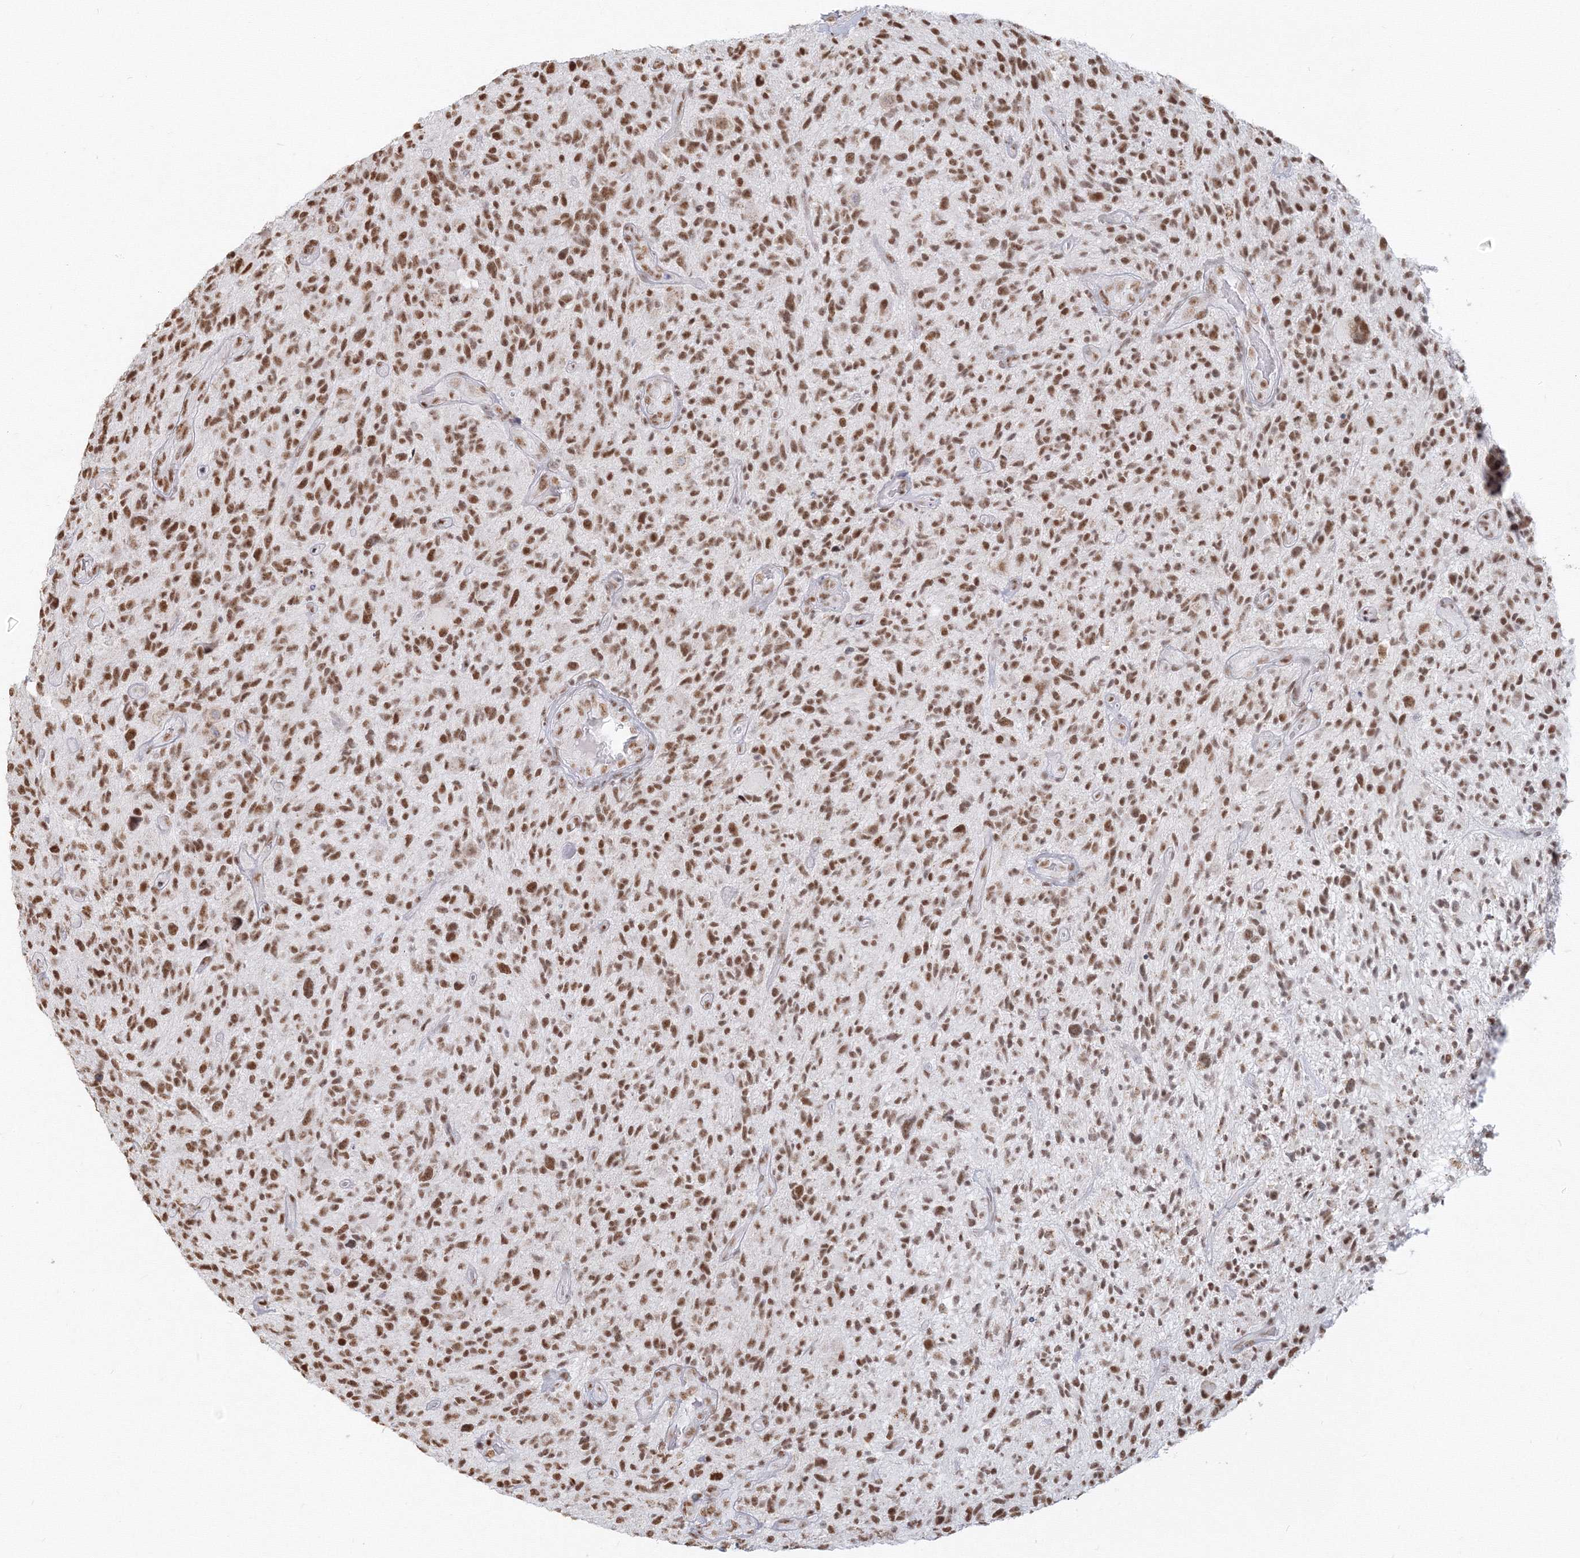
{"staining": {"intensity": "moderate", "quantity": ">75%", "location": "nuclear"}, "tissue": "glioma", "cell_type": "Tumor cells", "image_type": "cancer", "snomed": [{"axis": "morphology", "description": "Glioma, malignant, High grade"}, {"axis": "topography", "description": "Brain"}], "caption": "Protein analysis of malignant high-grade glioma tissue displays moderate nuclear positivity in approximately >75% of tumor cells. Using DAB (3,3'-diaminobenzidine) (brown) and hematoxylin (blue) stains, captured at high magnification using brightfield microscopy.", "gene": "PPP4R2", "patient": {"sex": "male", "age": 47}}